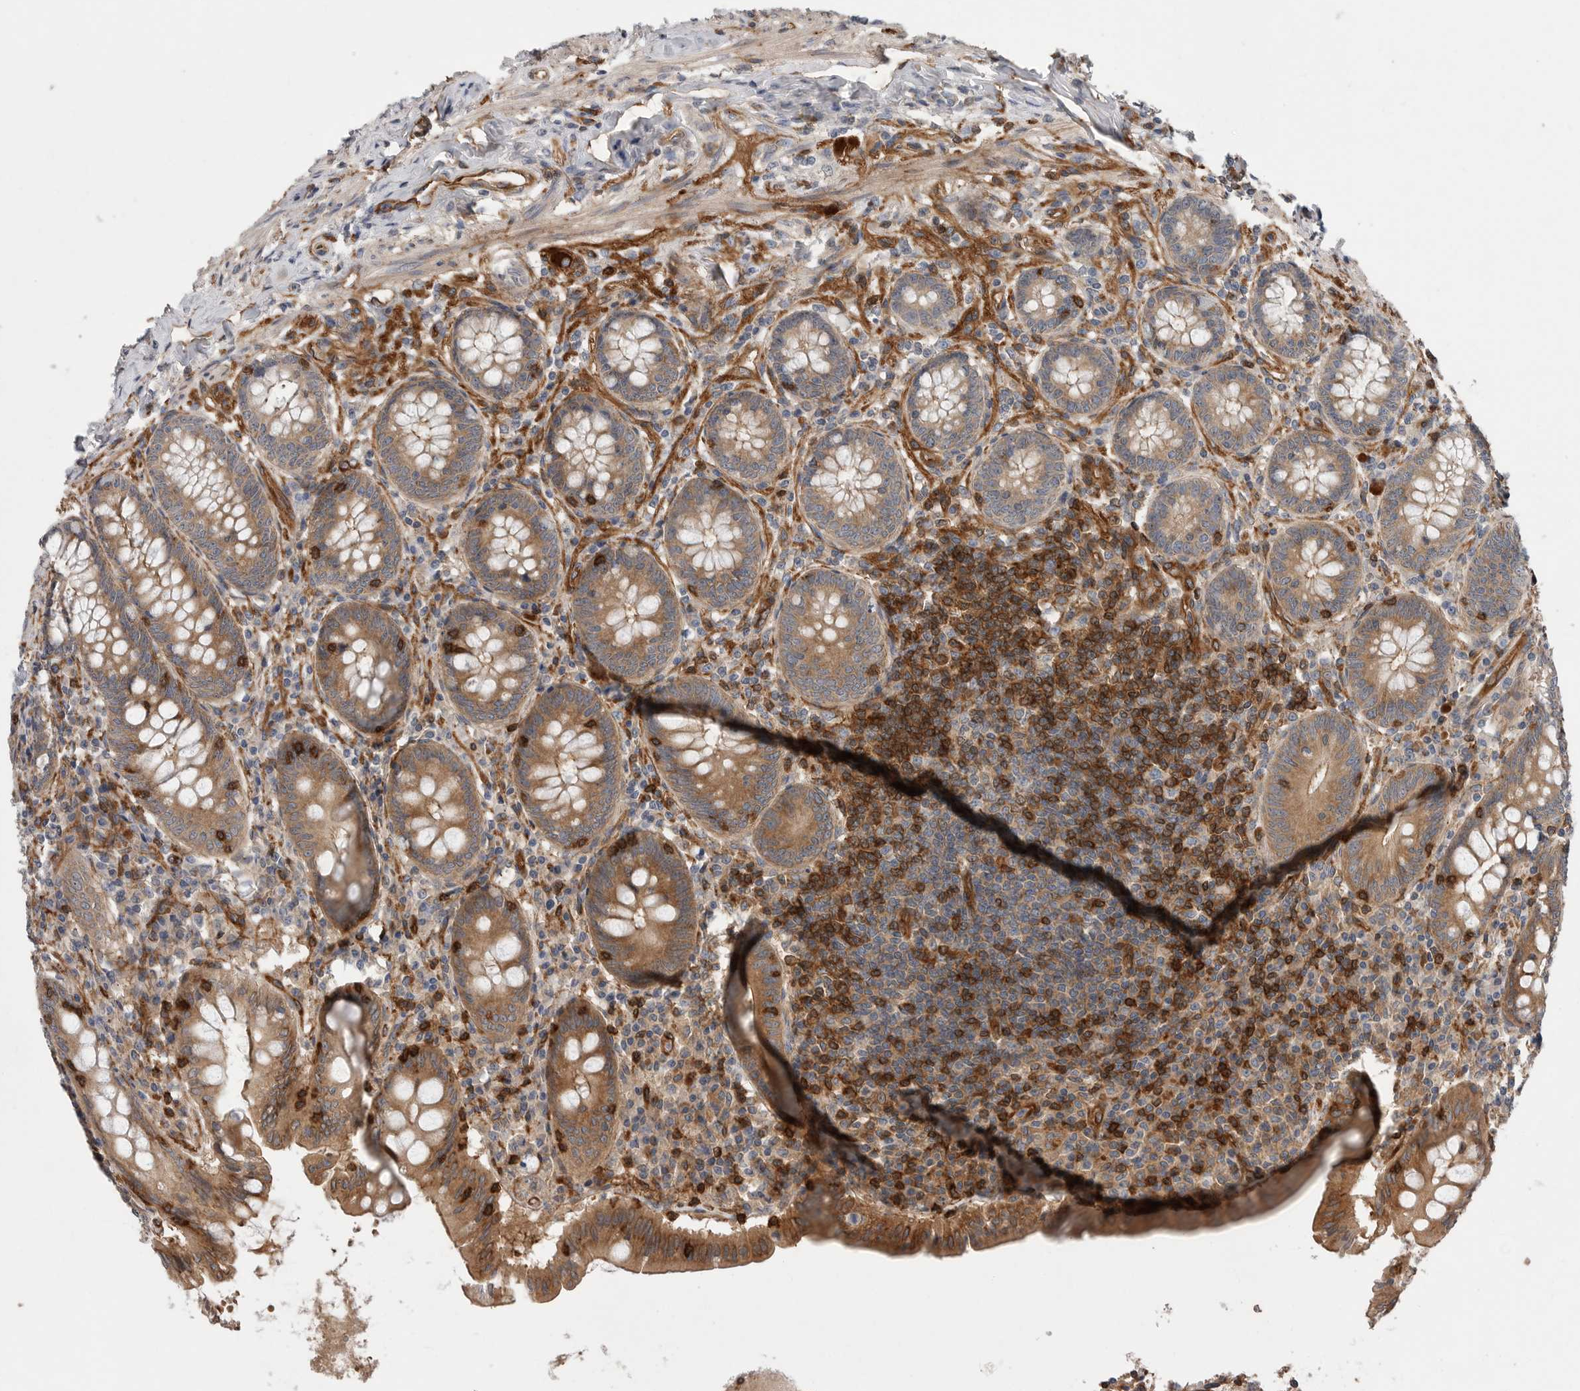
{"staining": {"intensity": "moderate", "quantity": ">75%", "location": "cytoplasmic/membranous"}, "tissue": "appendix", "cell_type": "Glandular cells", "image_type": "normal", "snomed": [{"axis": "morphology", "description": "Normal tissue, NOS"}, {"axis": "topography", "description": "Appendix"}], "caption": "Appendix stained with a brown dye exhibits moderate cytoplasmic/membranous positive staining in approximately >75% of glandular cells.", "gene": "PRKCH", "patient": {"sex": "female", "age": 54}}